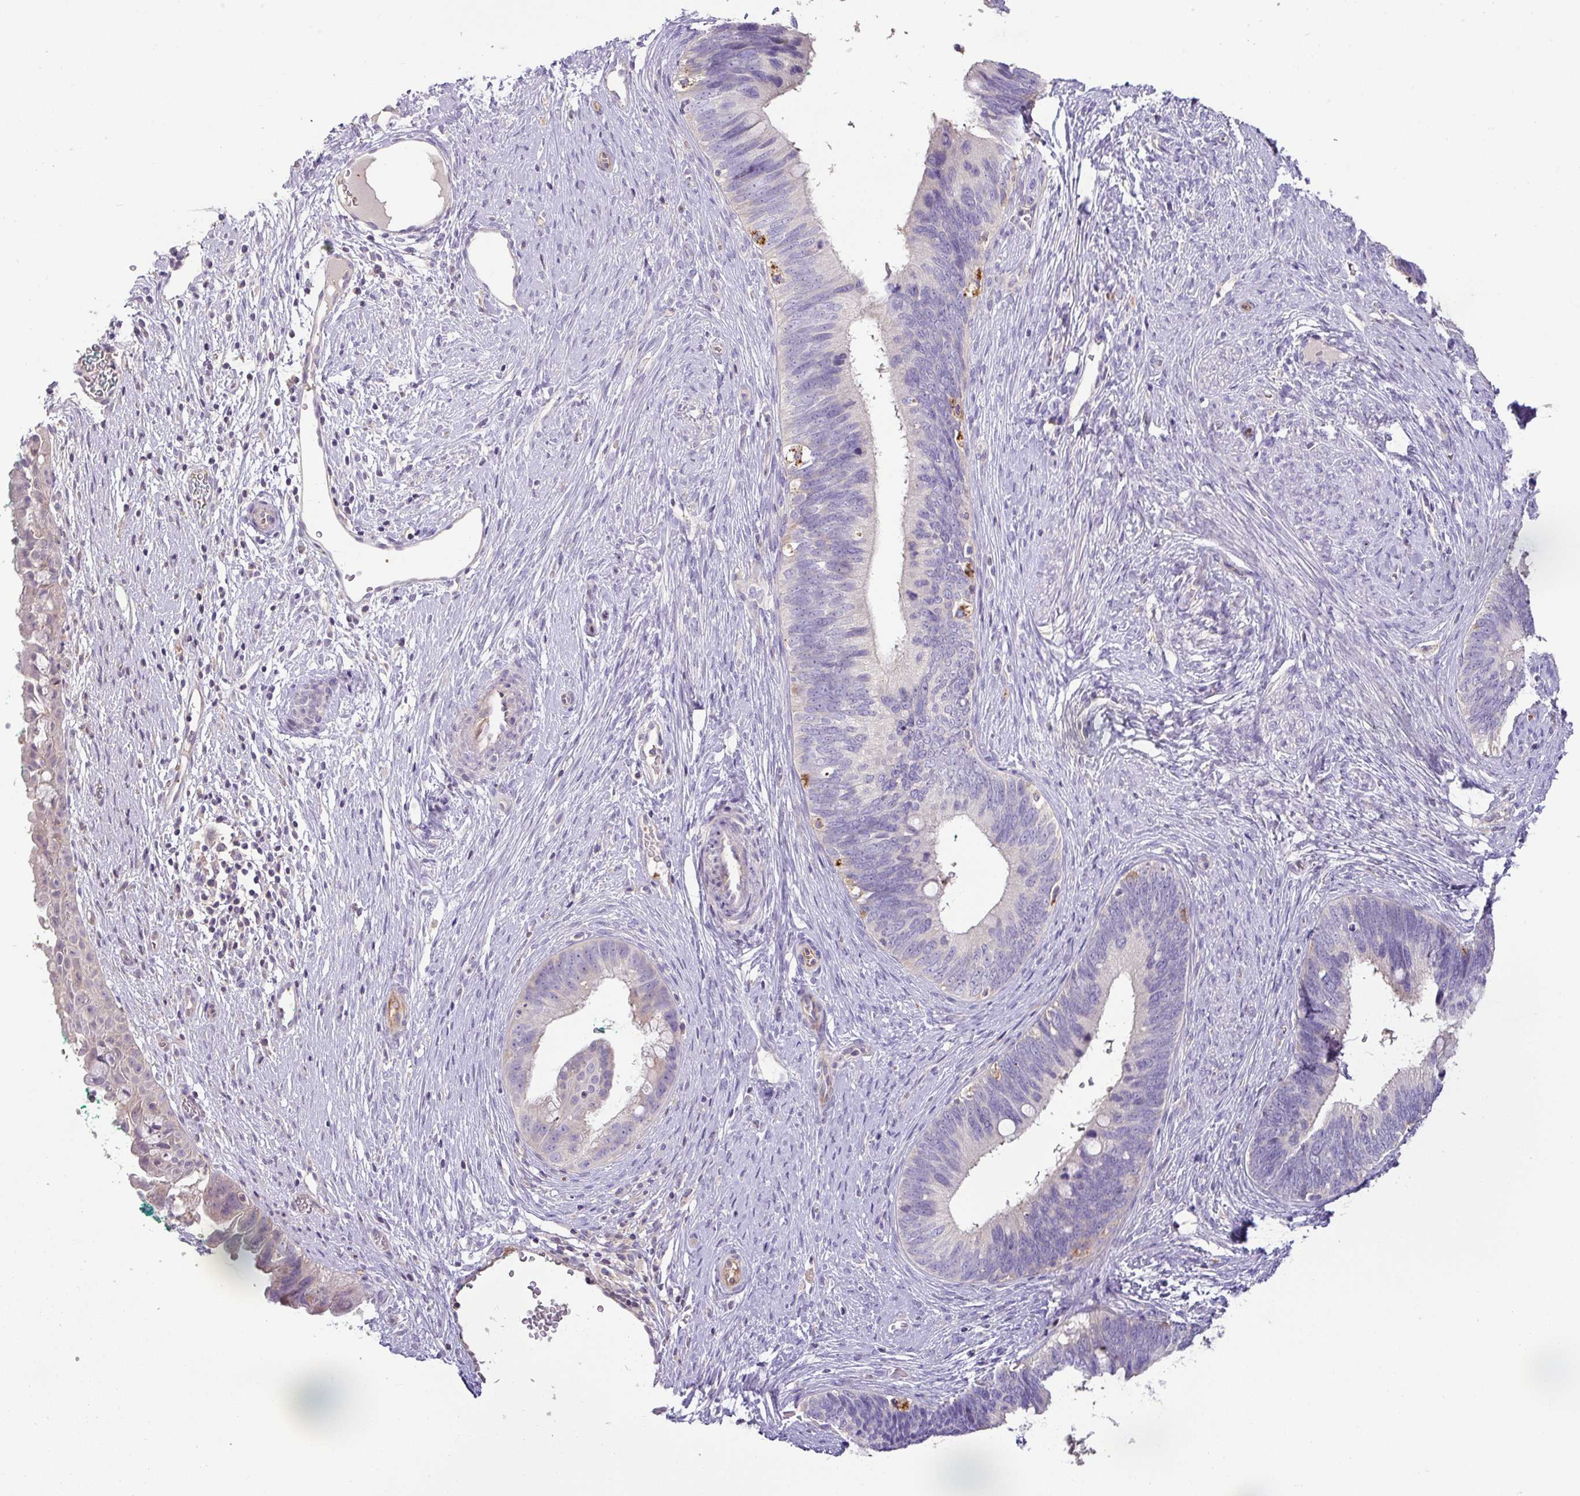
{"staining": {"intensity": "negative", "quantity": "none", "location": "none"}, "tissue": "cervical cancer", "cell_type": "Tumor cells", "image_type": "cancer", "snomed": [{"axis": "morphology", "description": "Adenocarcinoma, NOS"}, {"axis": "topography", "description": "Cervix"}], "caption": "Tumor cells are negative for protein expression in human cervical cancer. (DAB immunohistochemistry (IHC) visualized using brightfield microscopy, high magnification).", "gene": "HOXC13", "patient": {"sex": "female", "age": 42}}